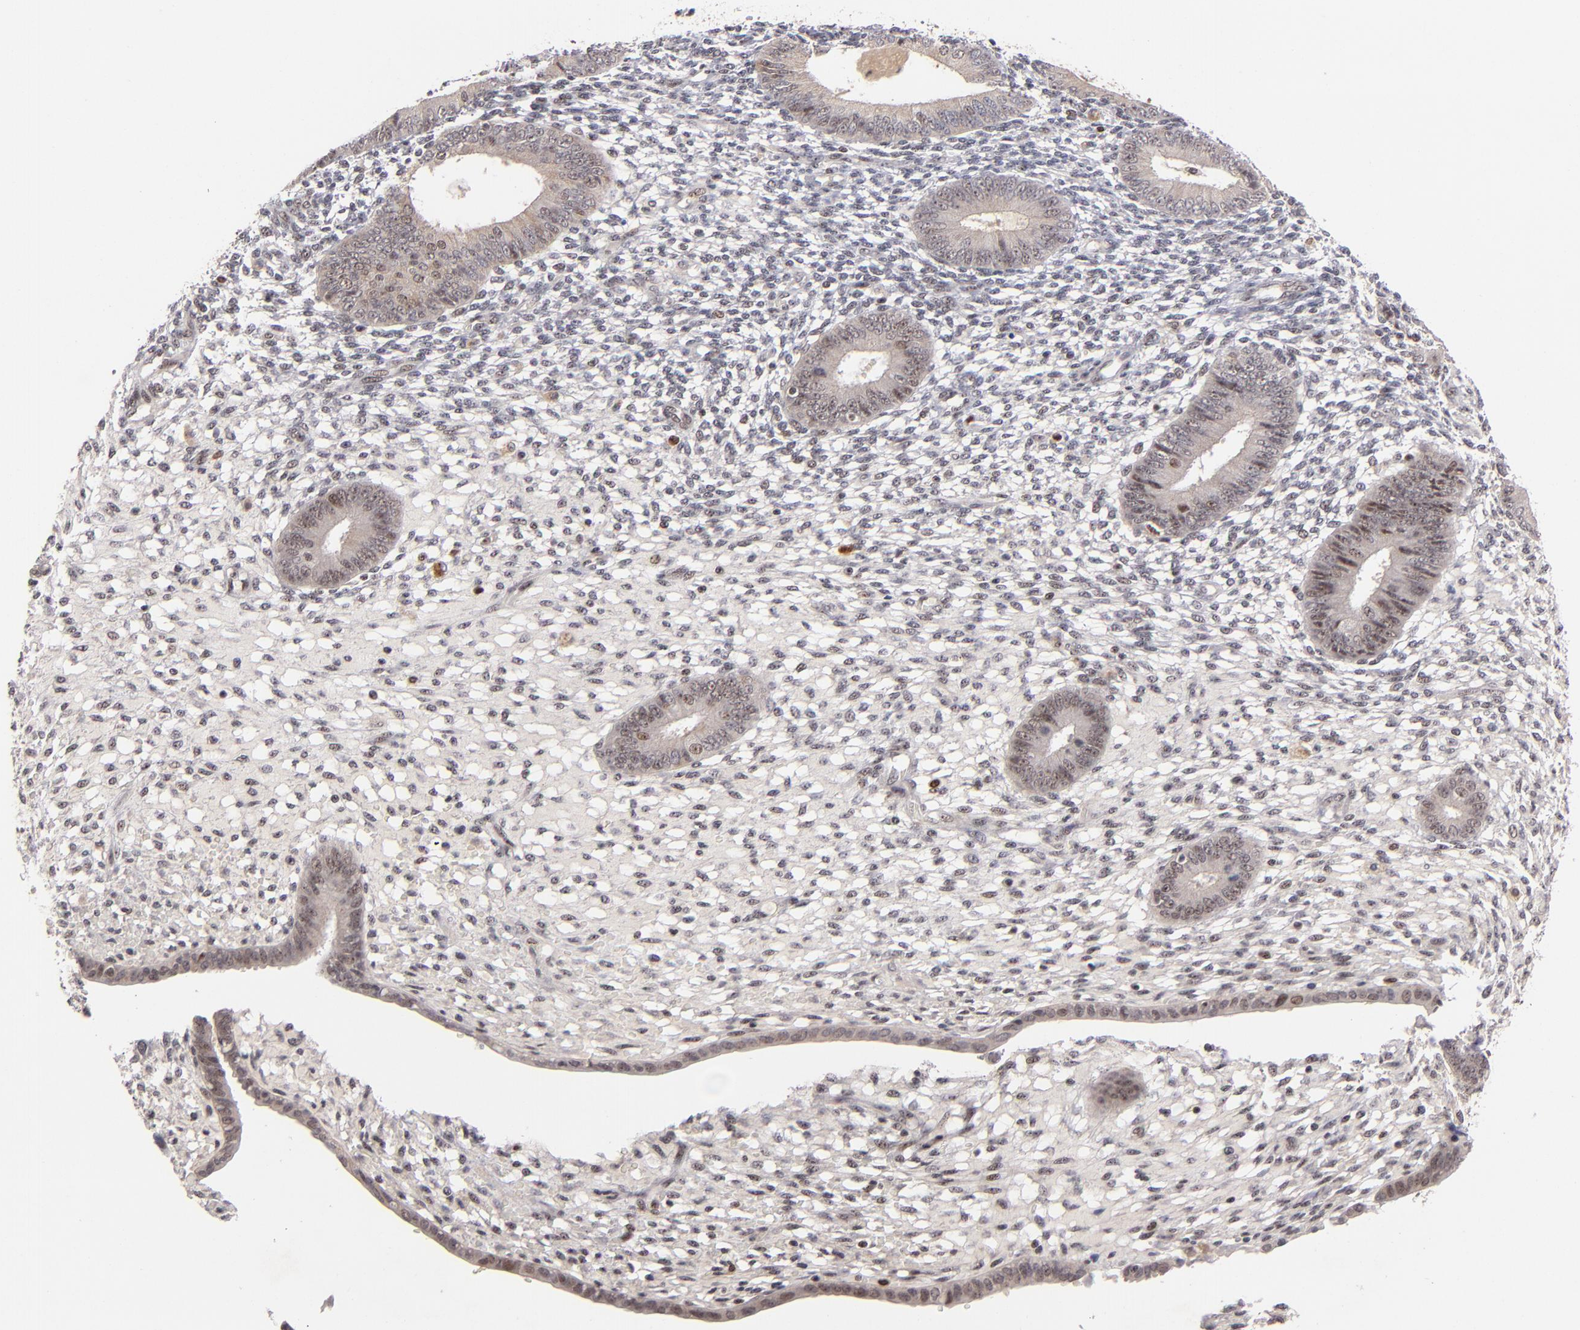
{"staining": {"intensity": "negative", "quantity": "none", "location": "none"}, "tissue": "endometrium", "cell_type": "Cells in endometrial stroma", "image_type": "normal", "snomed": [{"axis": "morphology", "description": "Normal tissue, NOS"}, {"axis": "topography", "description": "Endometrium"}], "caption": "This is a image of IHC staining of normal endometrium, which shows no staining in cells in endometrial stroma.", "gene": "PCNX4", "patient": {"sex": "female", "age": 42}}